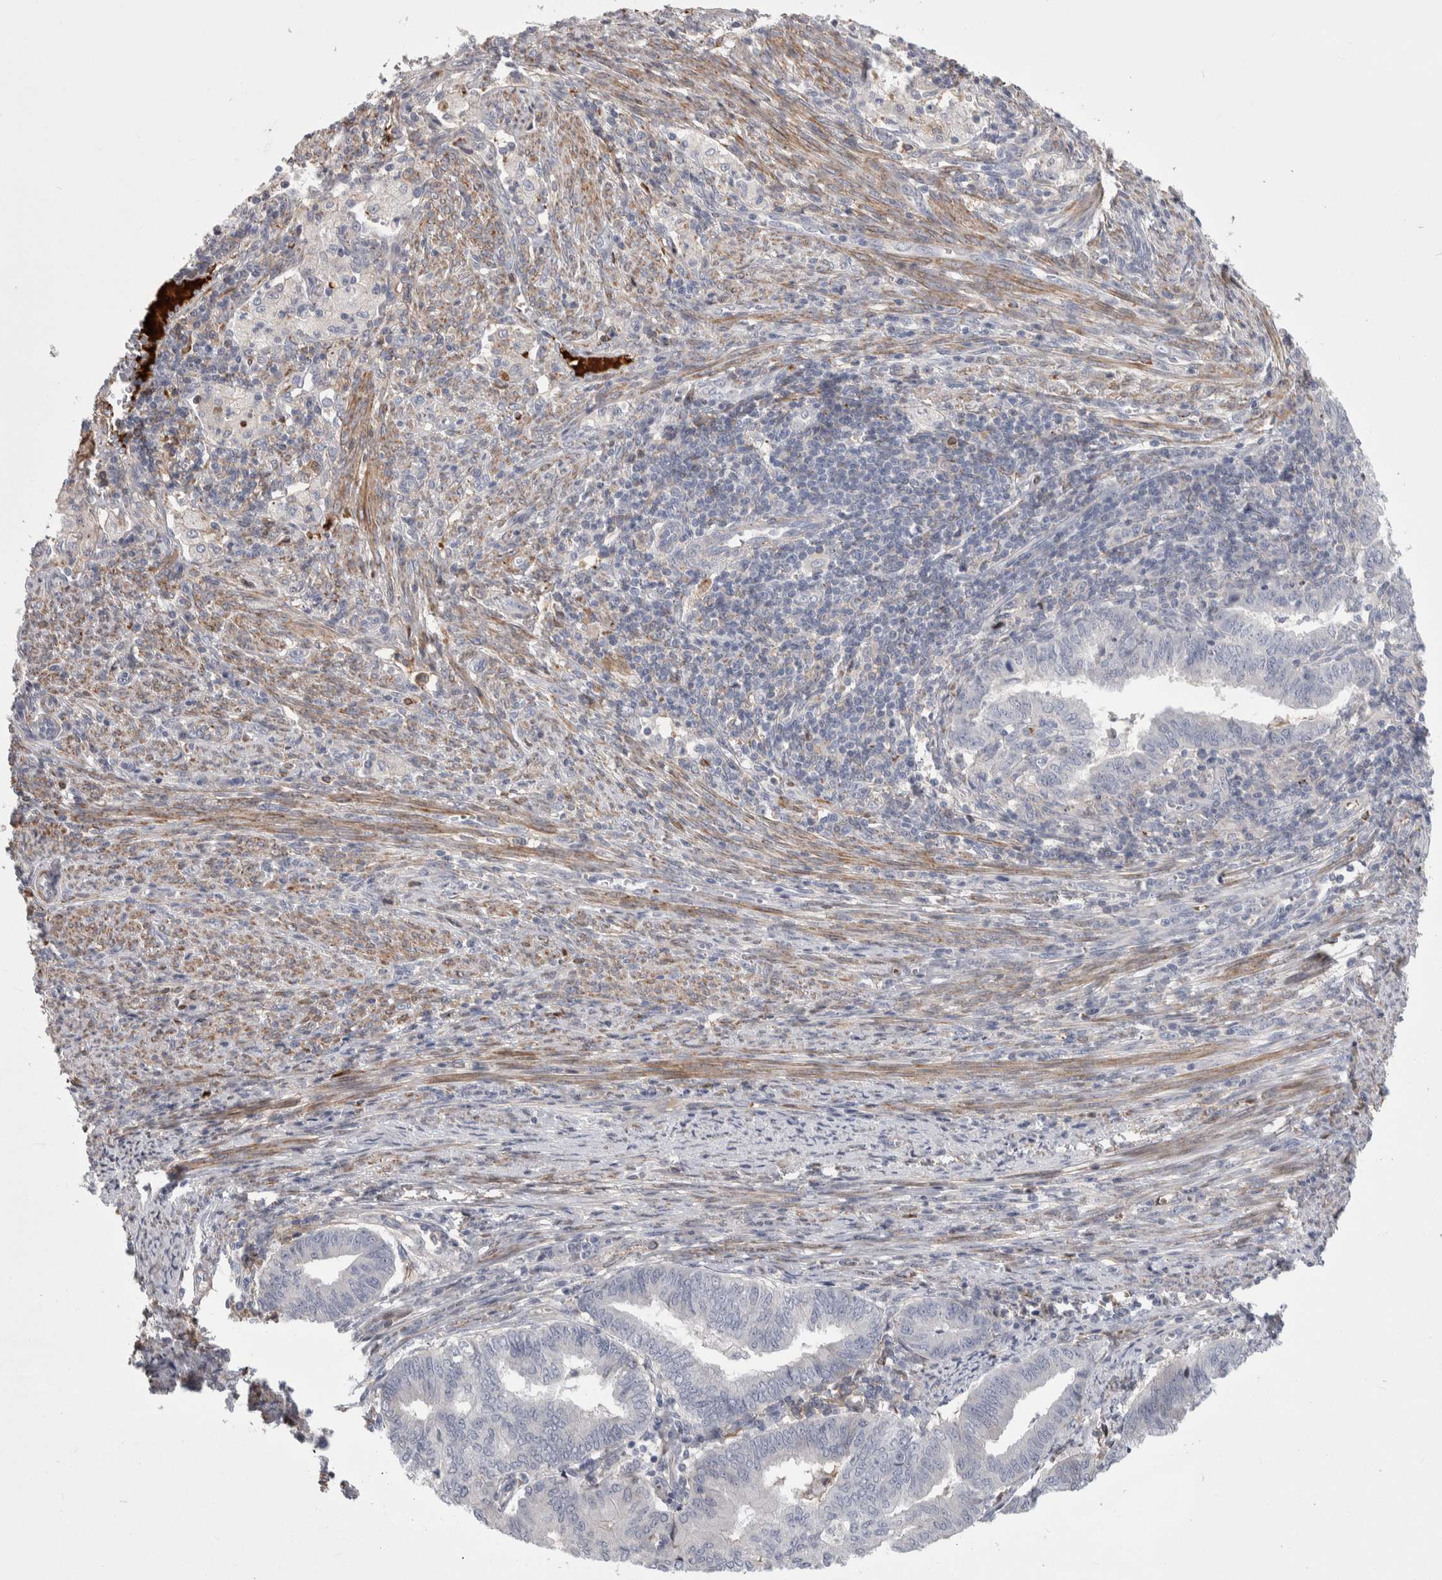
{"staining": {"intensity": "negative", "quantity": "none", "location": "none"}, "tissue": "endometrial cancer", "cell_type": "Tumor cells", "image_type": "cancer", "snomed": [{"axis": "morphology", "description": "Polyp, NOS"}, {"axis": "morphology", "description": "Adenocarcinoma, NOS"}, {"axis": "morphology", "description": "Adenoma, NOS"}, {"axis": "topography", "description": "Endometrium"}], "caption": "Immunohistochemistry (IHC) photomicrograph of neoplastic tissue: human endometrial cancer (polyp) stained with DAB exhibits no significant protein positivity in tumor cells.", "gene": "PSMG3", "patient": {"sex": "female", "age": 79}}